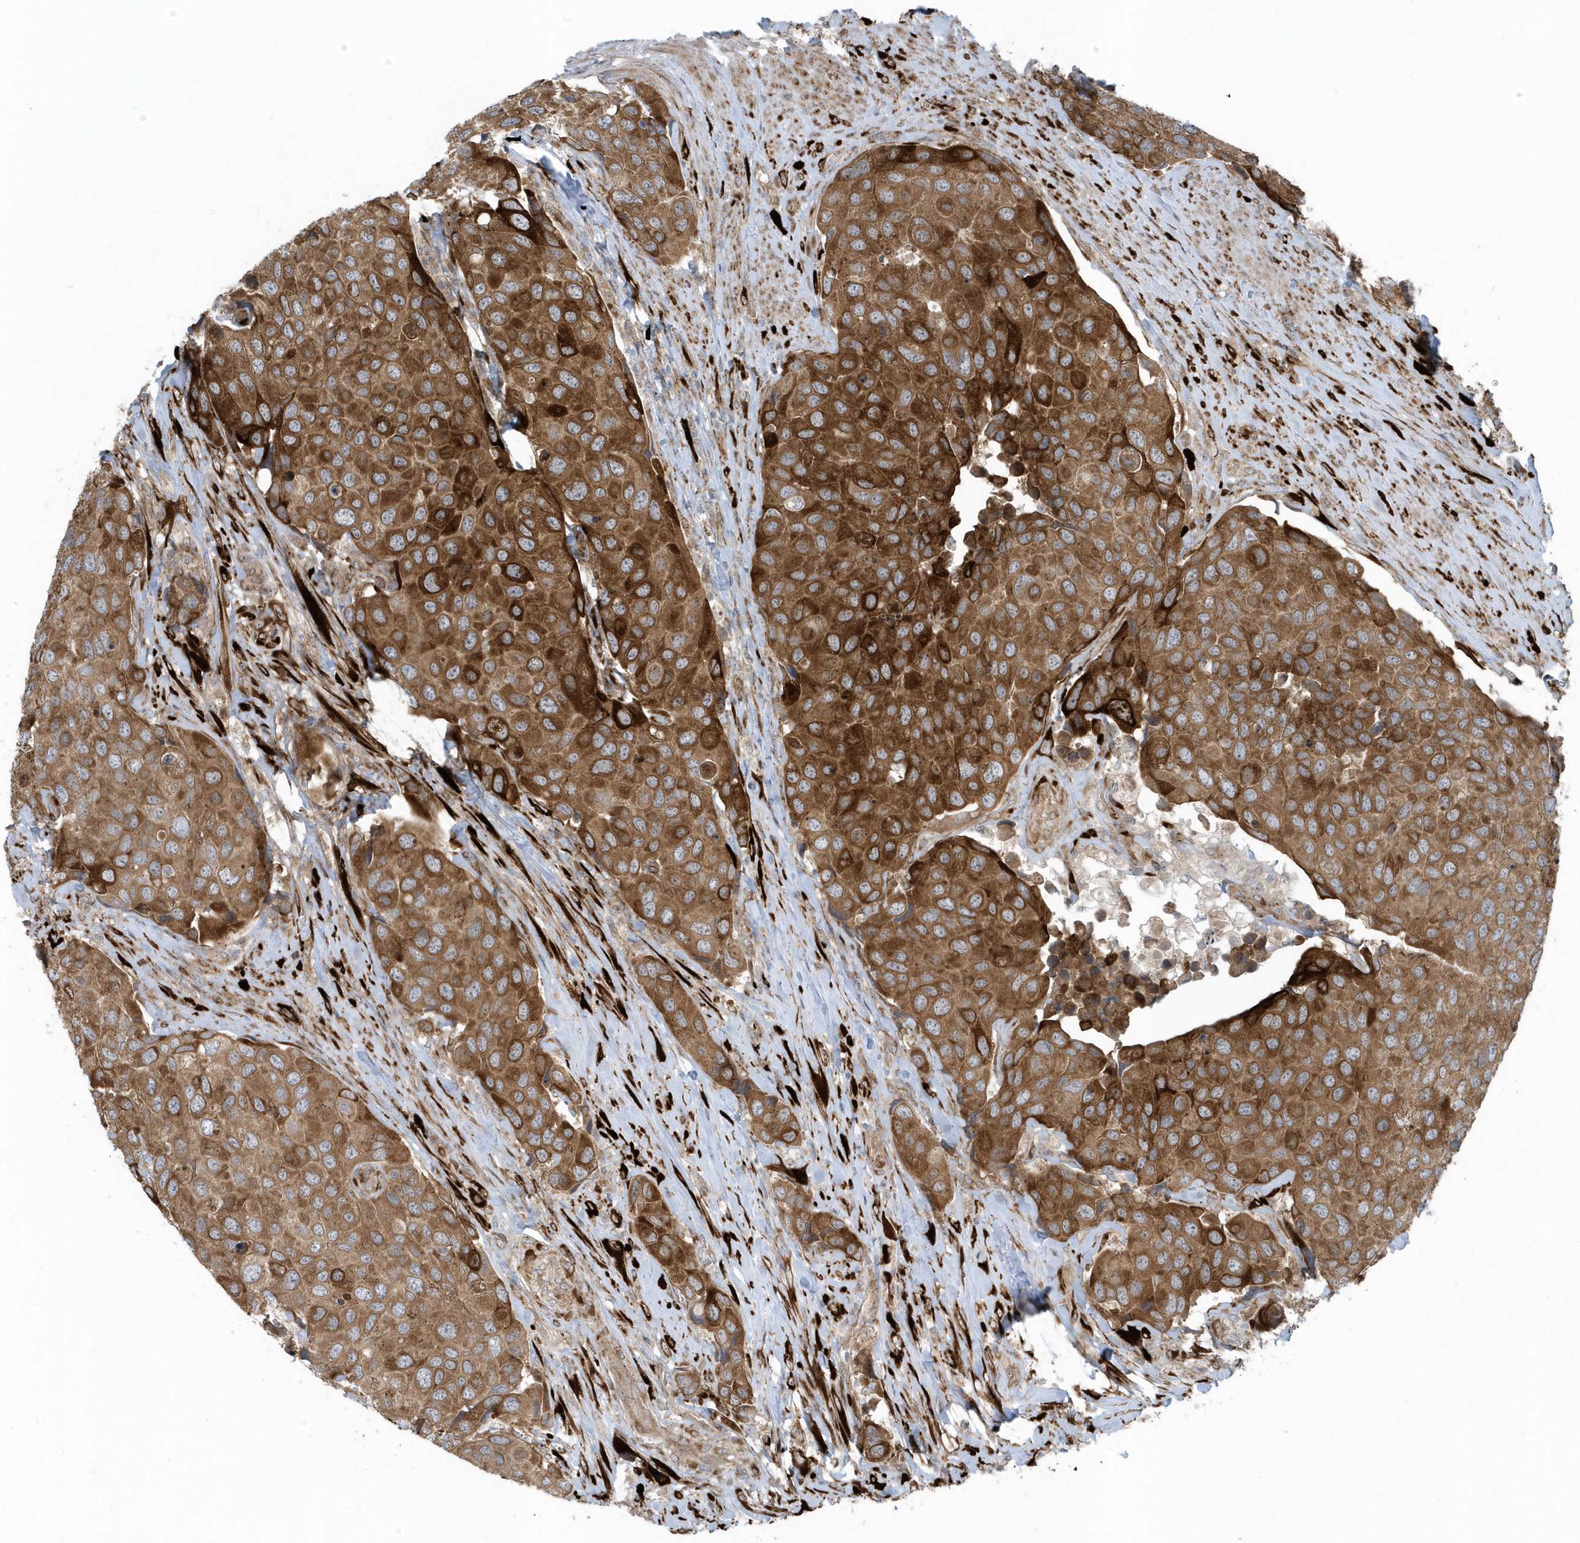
{"staining": {"intensity": "moderate", "quantity": ">75%", "location": "cytoplasmic/membranous"}, "tissue": "urothelial cancer", "cell_type": "Tumor cells", "image_type": "cancer", "snomed": [{"axis": "morphology", "description": "Urothelial carcinoma, High grade"}, {"axis": "topography", "description": "Urinary bladder"}], "caption": "Immunohistochemistry (IHC) of urothelial cancer demonstrates medium levels of moderate cytoplasmic/membranous staining in about >75% of tumor cells.", "gene": "FAM98A", "patient": {"sex": "male", "age": 74}}